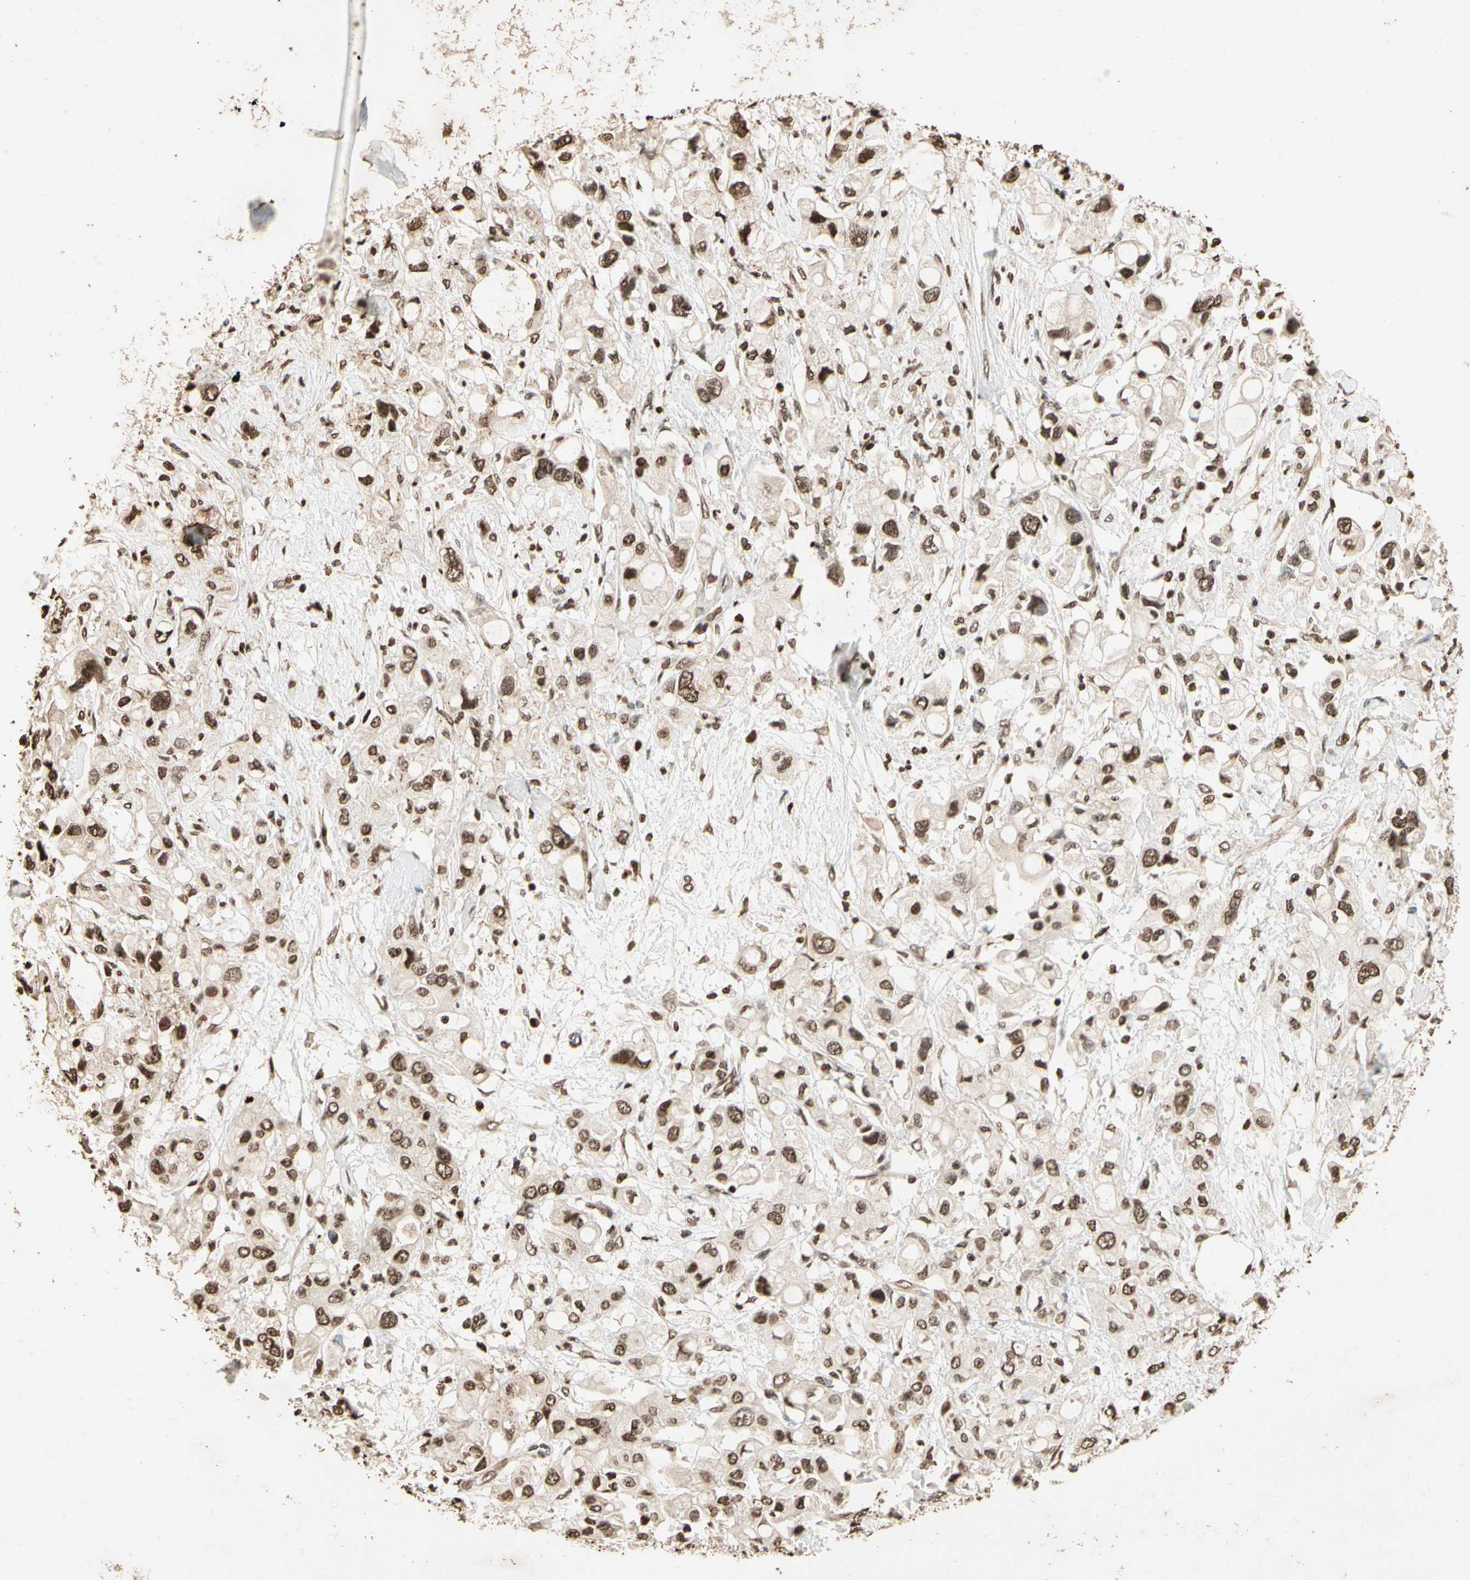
{"staining": {"intensity": "moderate", "quantity": ">75%", "location": "nuclear"}, "tissue": "pancreatic cancer", "cell_type": "Tumor cells", "image_type": "cancer", "snomed": [{"axis": "morphology", "description": "Adenocarcinoma, NOS"}, {"axis": "topography", "description": "Pancreas"}], "caption": "Pancreatic cancer stained with DAB IHC demonstrates medium levels of moderate nuclear expression in about >75% of tumor cells.", "gene": "TOP1", "patient": {"sex": "female", "age": 56}}